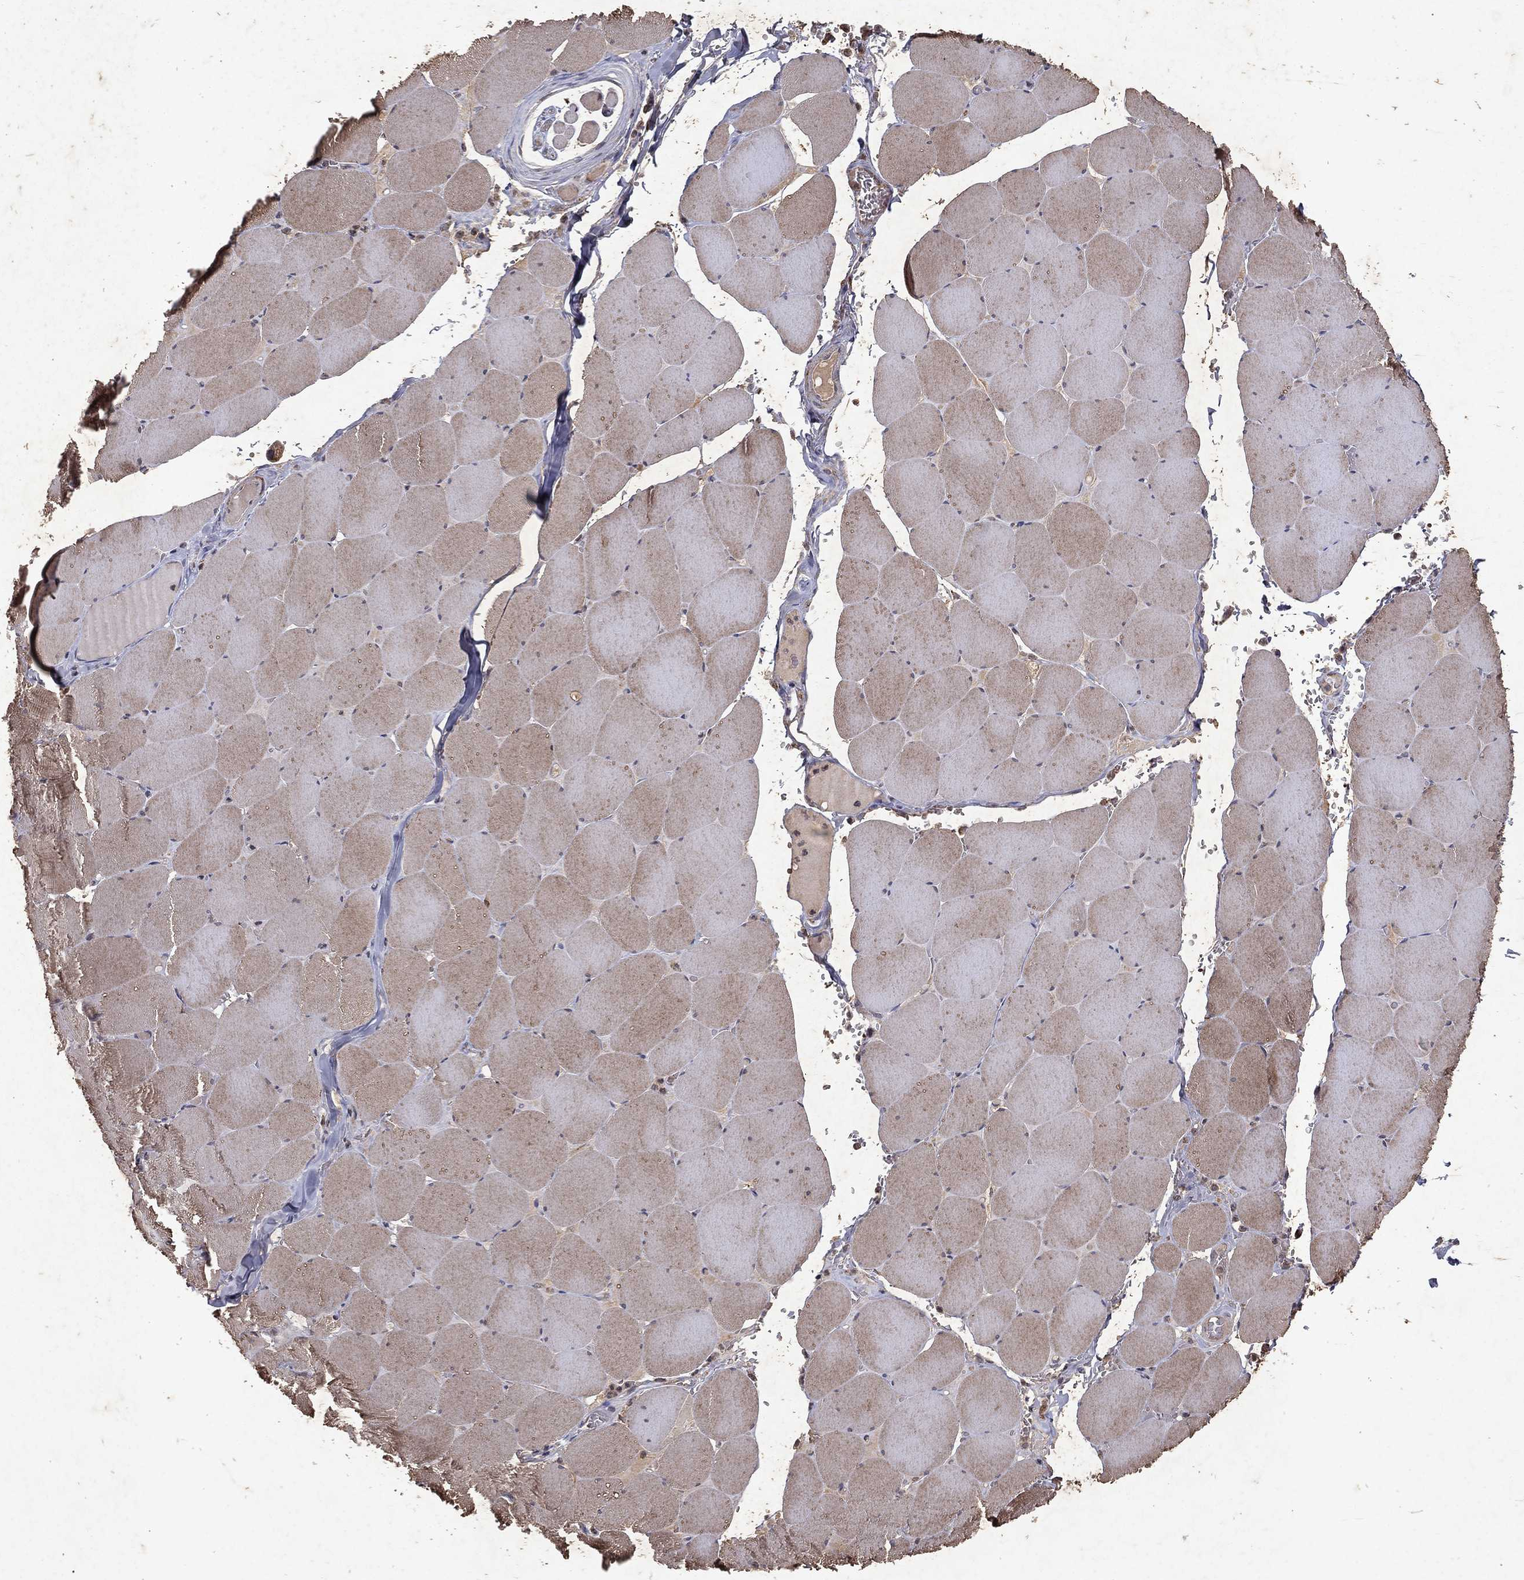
{"staining": {"intensity": "moderate", "quantity": "25%-75%", "location": "cytoplasmic/membranous"}, "tissue": "skeletal muscle", "cell_type": "Myocytes", "image_type": "normal", "snomed": [{"axis": "morphology", "description": "Normal tissue, NOS"}, {"axis": "morphology", "description": "Malignant melanoma, Metastatic site"}, {"axis": "topography", "description": "Skeletal muscle"}], "caption": "Protein analysis of normal skeletal muscle exhibits moderate cytoplasmic/membranous expression in about 25%-75% of myocytes.", "gene": "PYROXD2", "patient": {"sex": "male", "age": 50}}